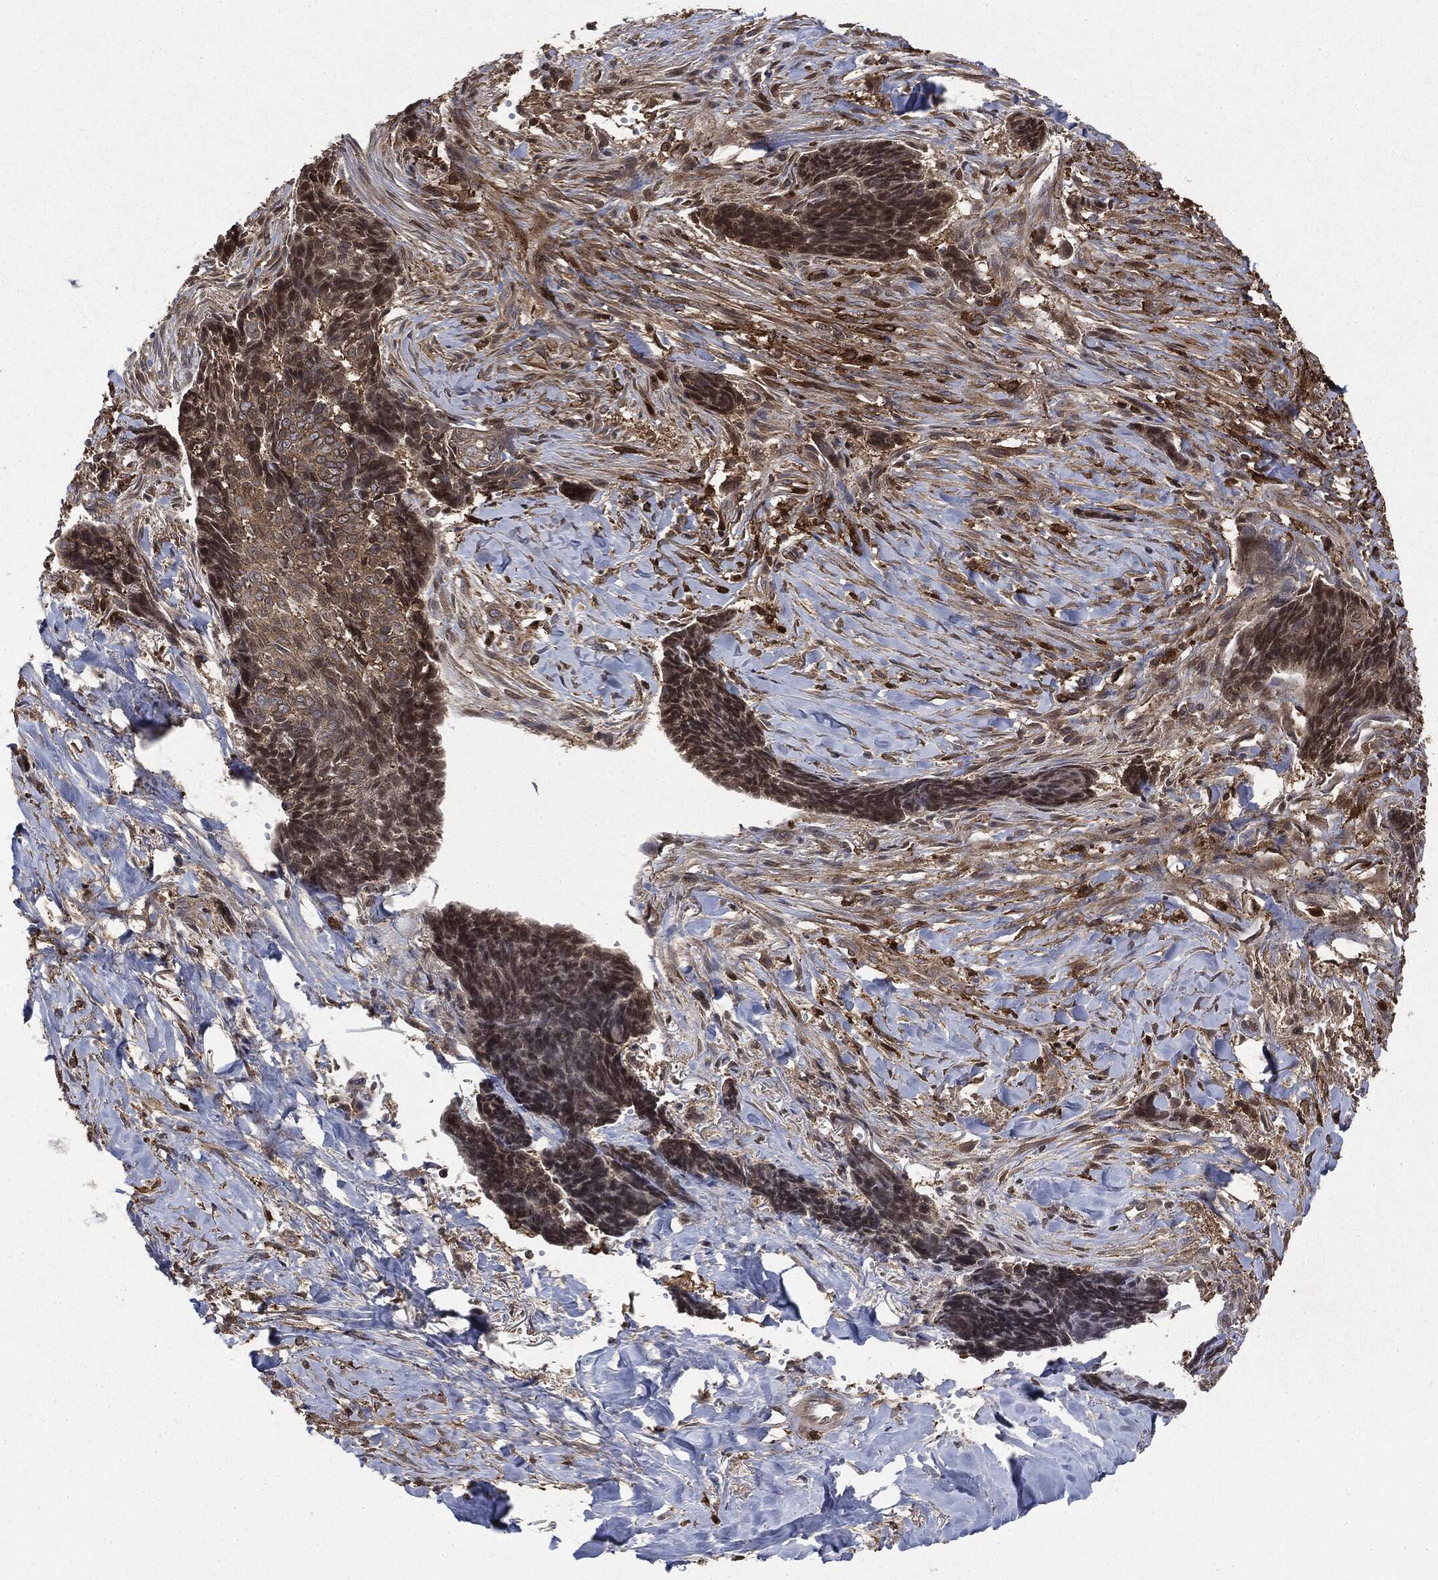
{"staining": {"intensity": "moderate", "quantity": ">75%", "location": "cytoplasmic/membranous"}, "tissue": "skin cancer", "cell_type": "Tumor cells", "image_type": "cancer", "snomed": [{"axis": "morphology", "description": "Basal cell carcinoma"}, {"axis": "topography", "description": "Skin"}], "caption": "Skin cancer stained with immunohistochemistry exhibits moderate cytoplasmic/membranous expression in about >75% of tumor cells.", "gene": "SNX5", "patient": {"sex": "male", "age": 86}}